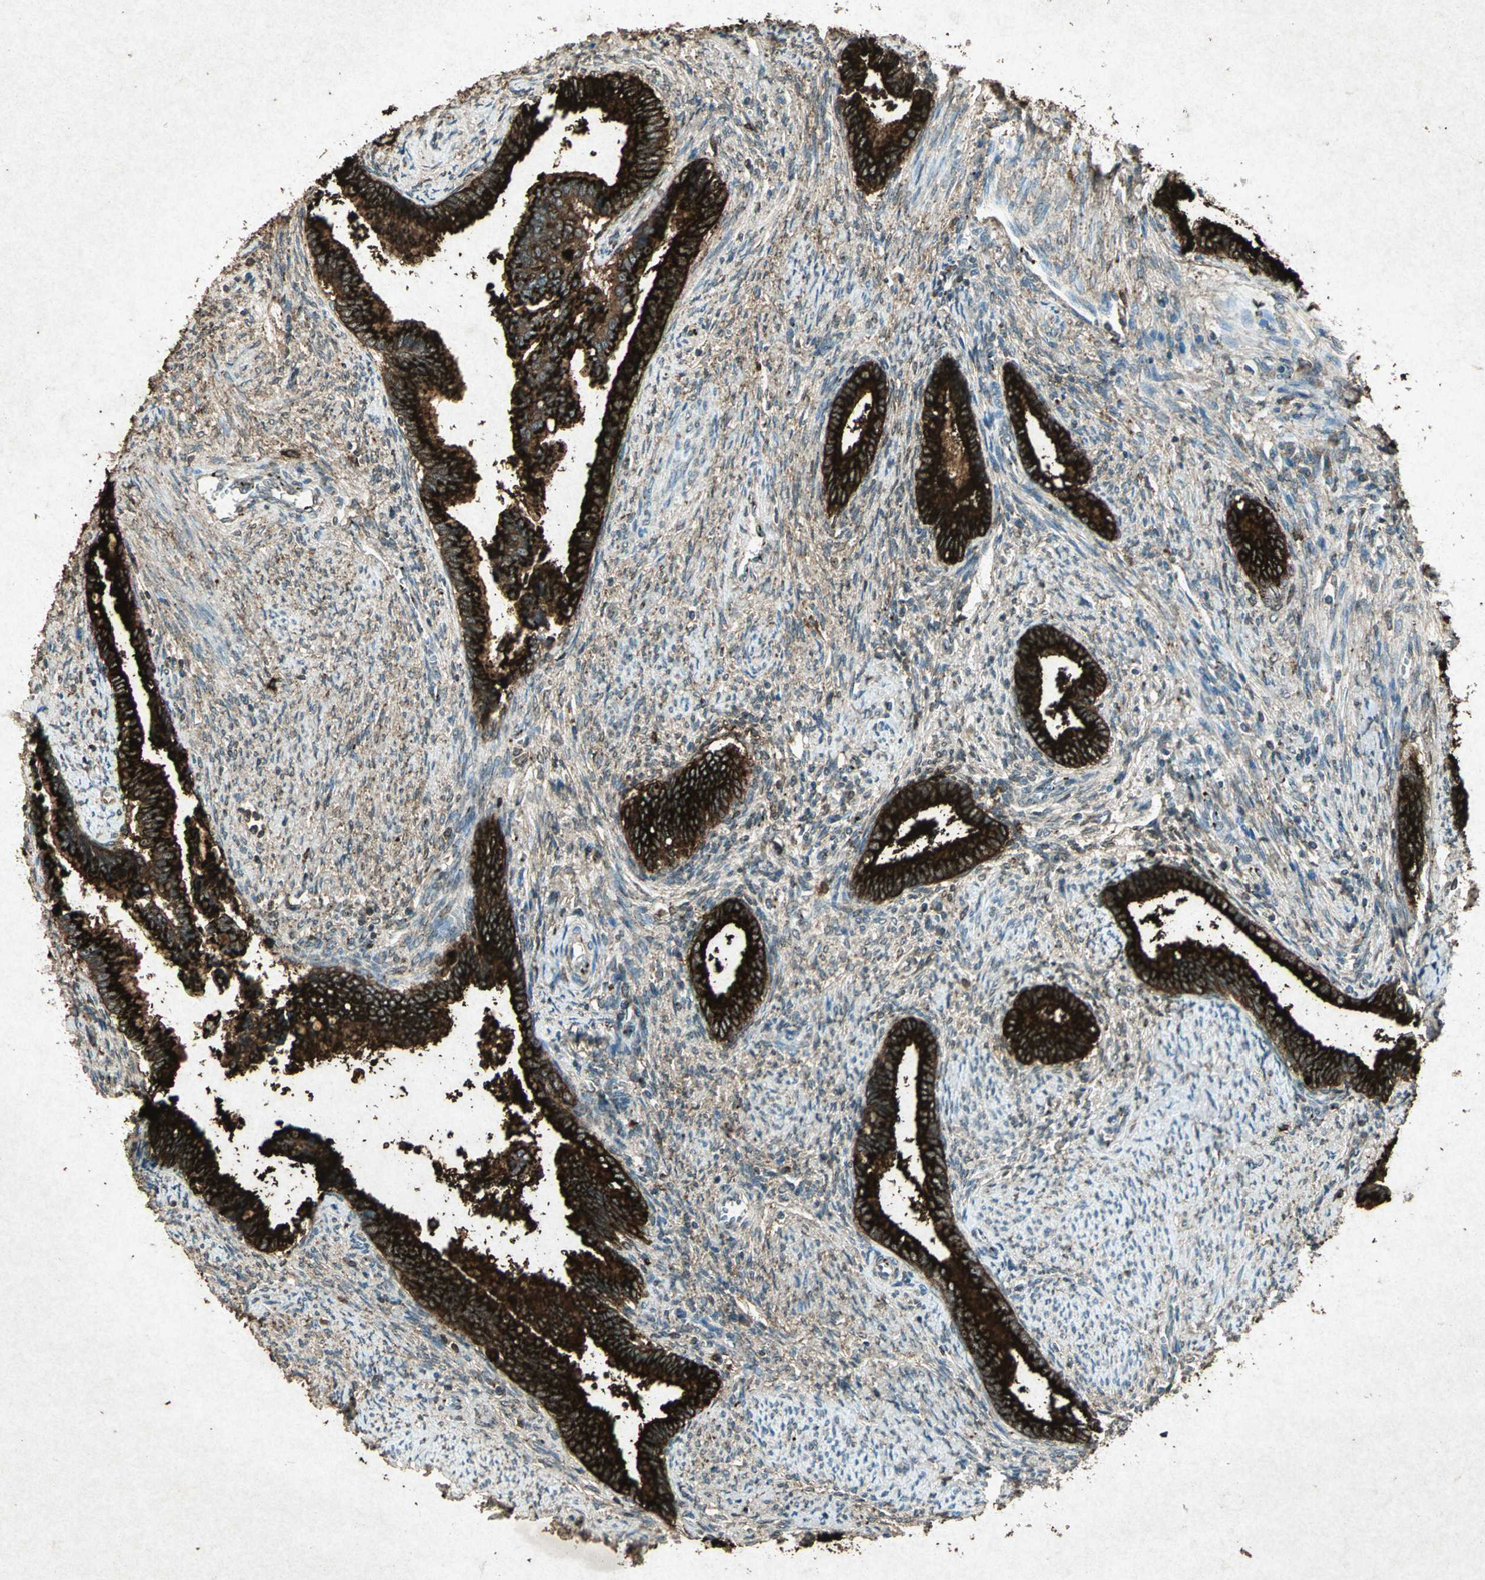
{"staining": {"intensity": "strong", "quantity": ">75%", "location": "cytoplasmic/membranous"}, "tissue": "cervical cancer", "cell_type": "Tumor cells", "image_type": "cancer", "snomed": [{"axis": "morphology", "description": "Adenocarcinoma, NOS"}, {"axis": "topography", "description": "Cervix"}], "caption": "A brown stain highlights strong cytoplasmic/membranous positivity of a protein in human adenocarcinoma (cervical) tumor cells.", "gene": "PSEN1", "patient": {"sex": "female", "age": 44}}